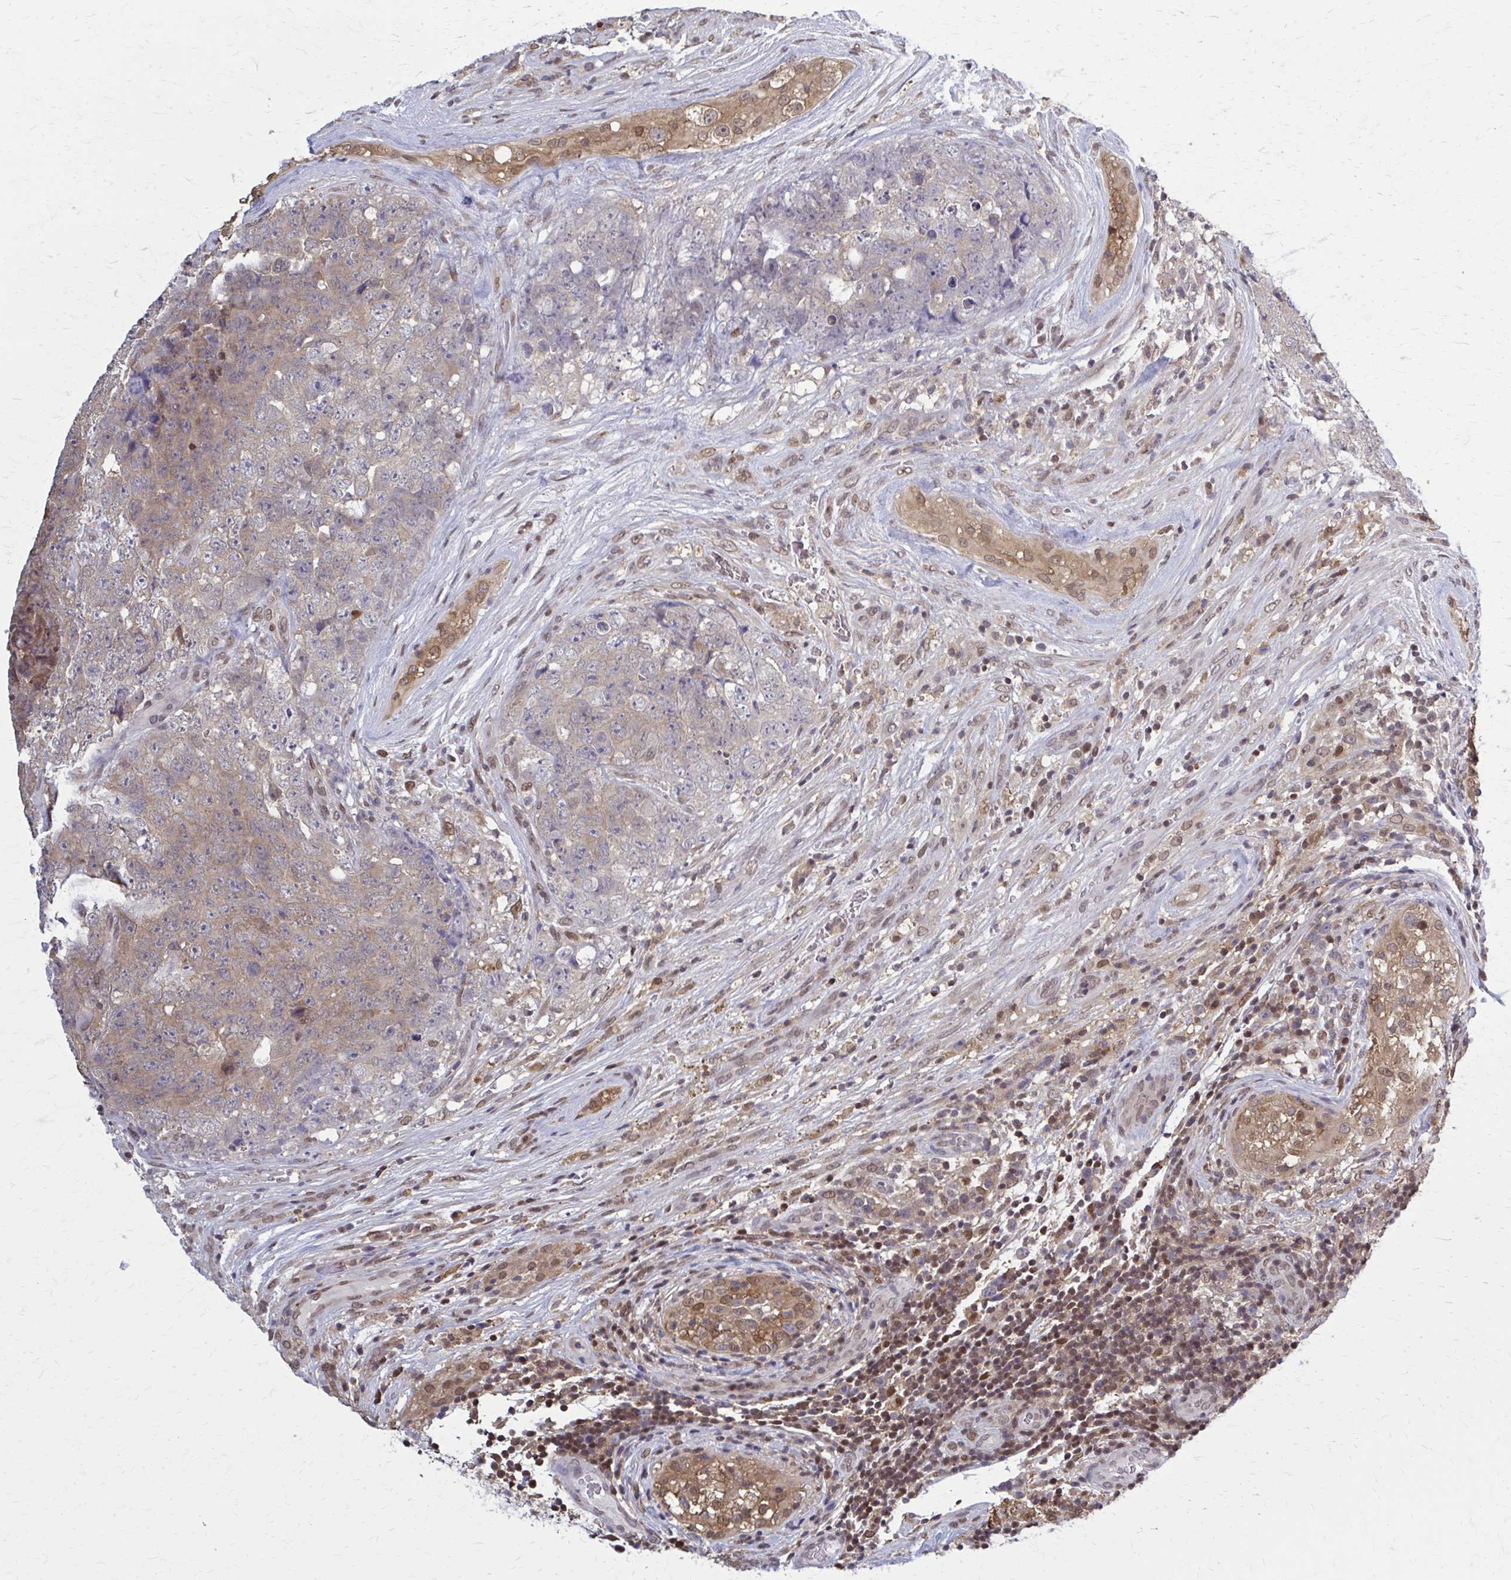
{"staining": {"intensity": "weak", "quantity": "<25%", "location": "cytoplasmic/membranous"}, "tissue": "testis cancer", "cell_type": "Tumor cells", "image_type": "cancer", "snomed": [{"axis": "morphology", "description": "Seminoma, NOS"}, {"axis": "morphology", "description": "Teratoma, malignant, NOS"}, {"axis": "topography", "description": "Testis"}], "caption": "Human seminoma (testis) stained for a protein using immunohistochemistry exhibits no staining in tumor cells.", "gene": "MDH1", "patient": {"sex": "male", "age": 34}}